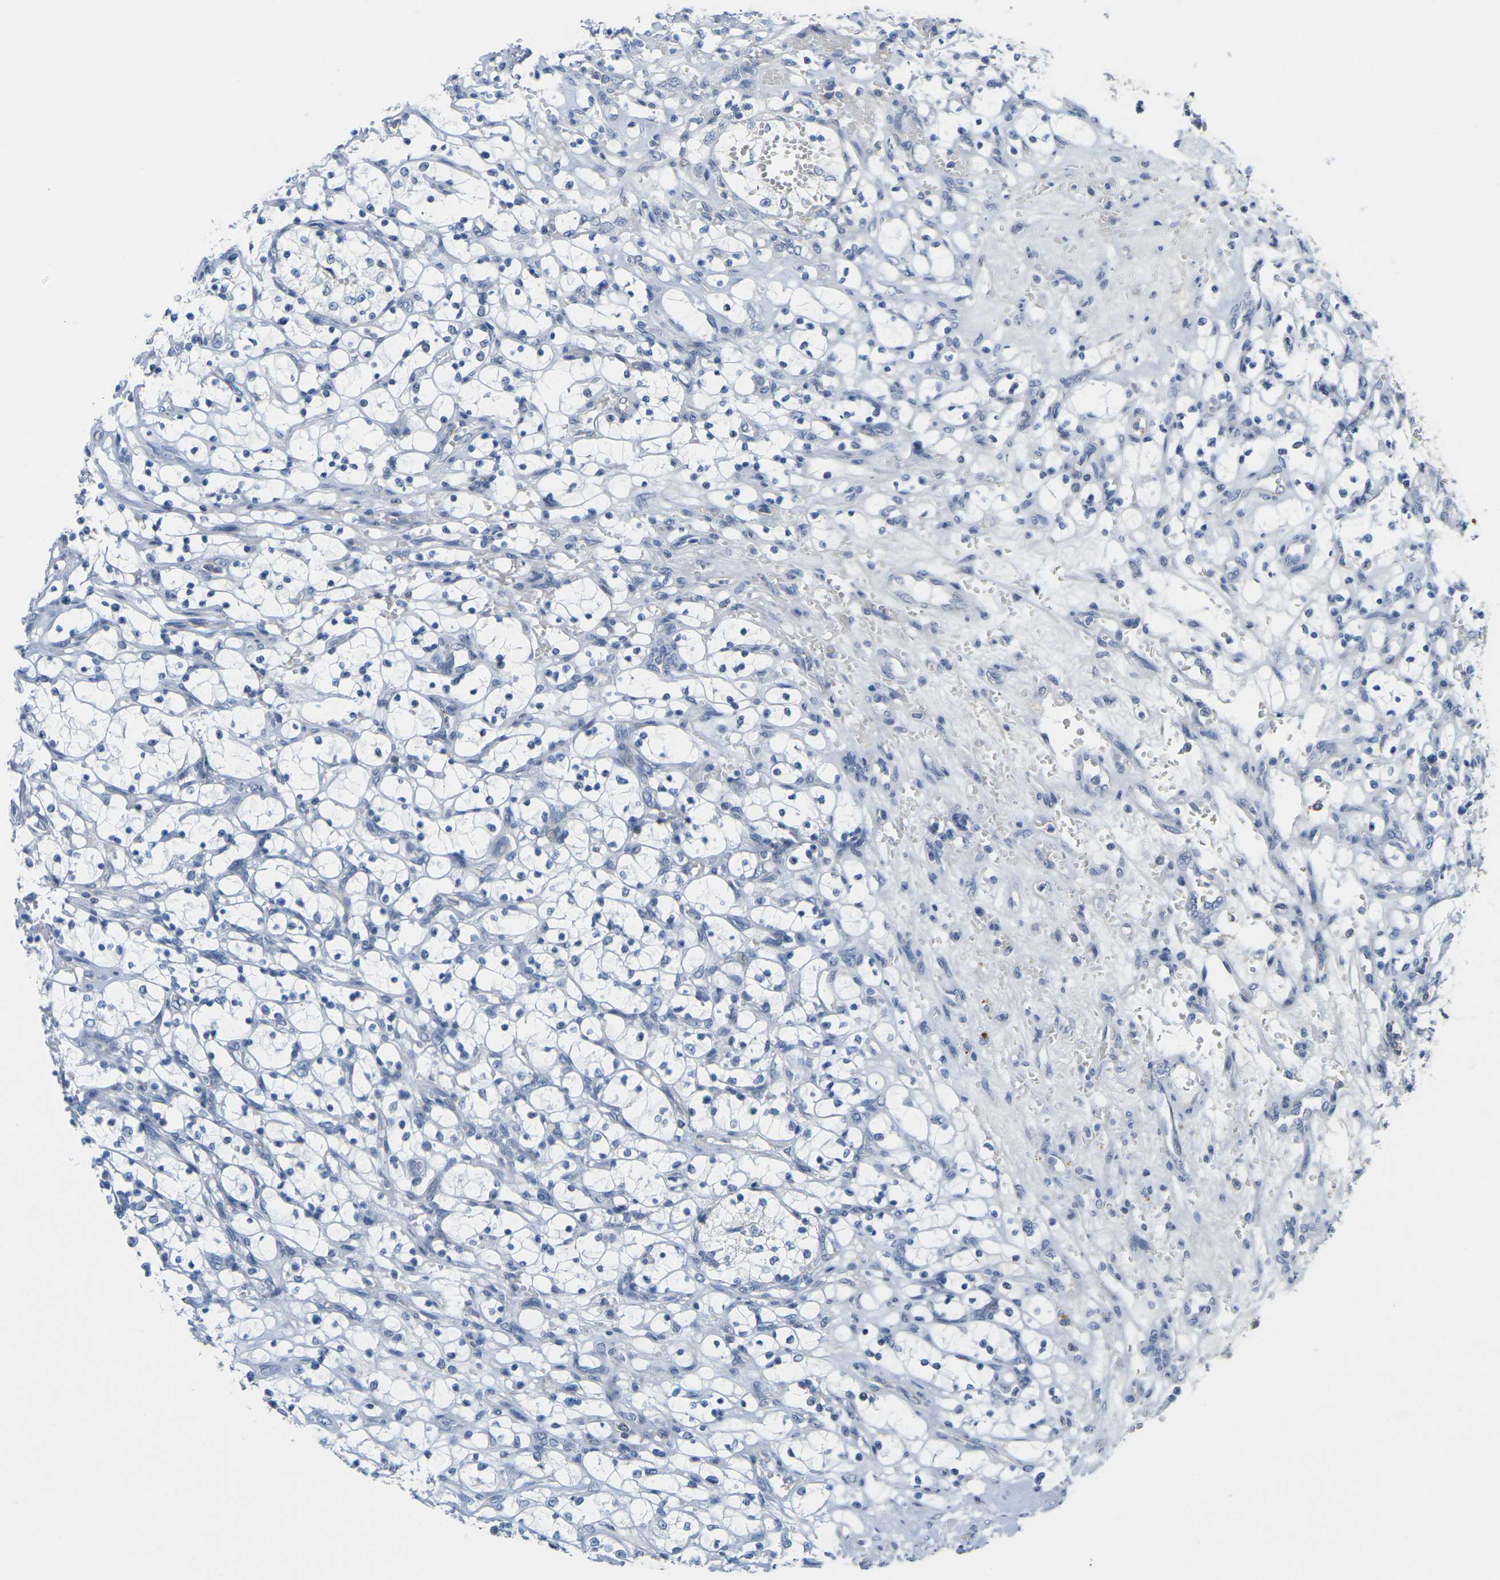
{"staining": {"intensity": "negative", "quantity": "none", "location": "none"}, "tissue": "renal cancer", "cell_type": "Tumor cells", "image_type": "cancer", "snomed": [{"axis": "morphology", "description": "Adenocarcinoma, NOS"}, {"axis": "topography", "description": "Kidney"}], "caption": "The image shows no staining of tumor cells in renal adenocarcinoma.", "gene": "OTOF", "patient": {"sex": "female", "age": 69}}